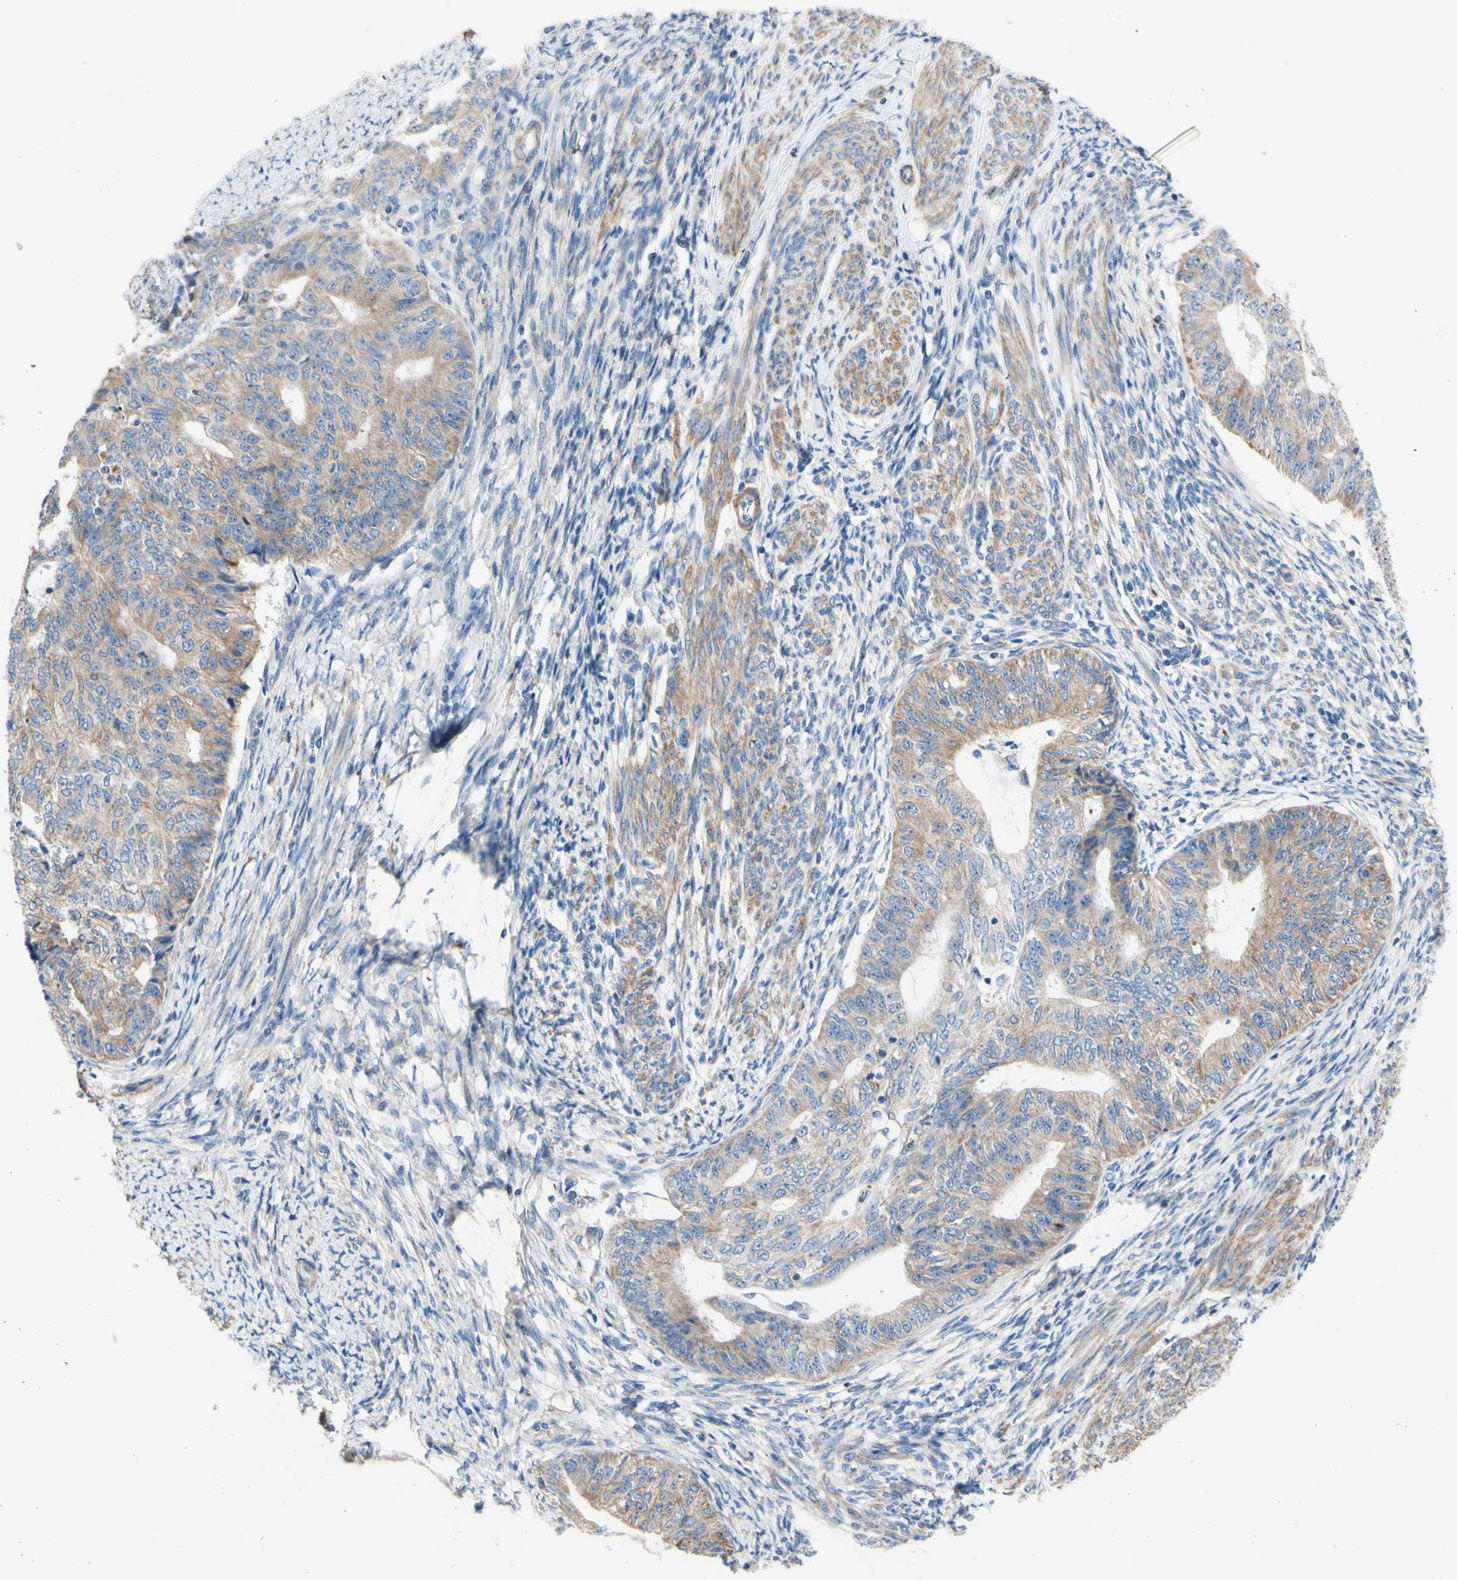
{"staining": {"intensity": "moderate", "quantity": ">75%", "location": "cytoplasmic/membranous"}, "tissue": "endometrial cancer", "cell_type": "Tumor cells", "image_type": "cancer", "snomed": [{"axis": "morphology", "description": "Adenocarcinoma, NOS"}, {"axis": "topography", "description": "Endometrium"}], "caption": "Moderate cytoplasmic/membranous staining for a protein is seen in about >75% of tumor cells of endometrial cancer using immunohistochemistry (IHC).", "gene": "RETREG2", "patient": {"sex": "female", "age": 32}}